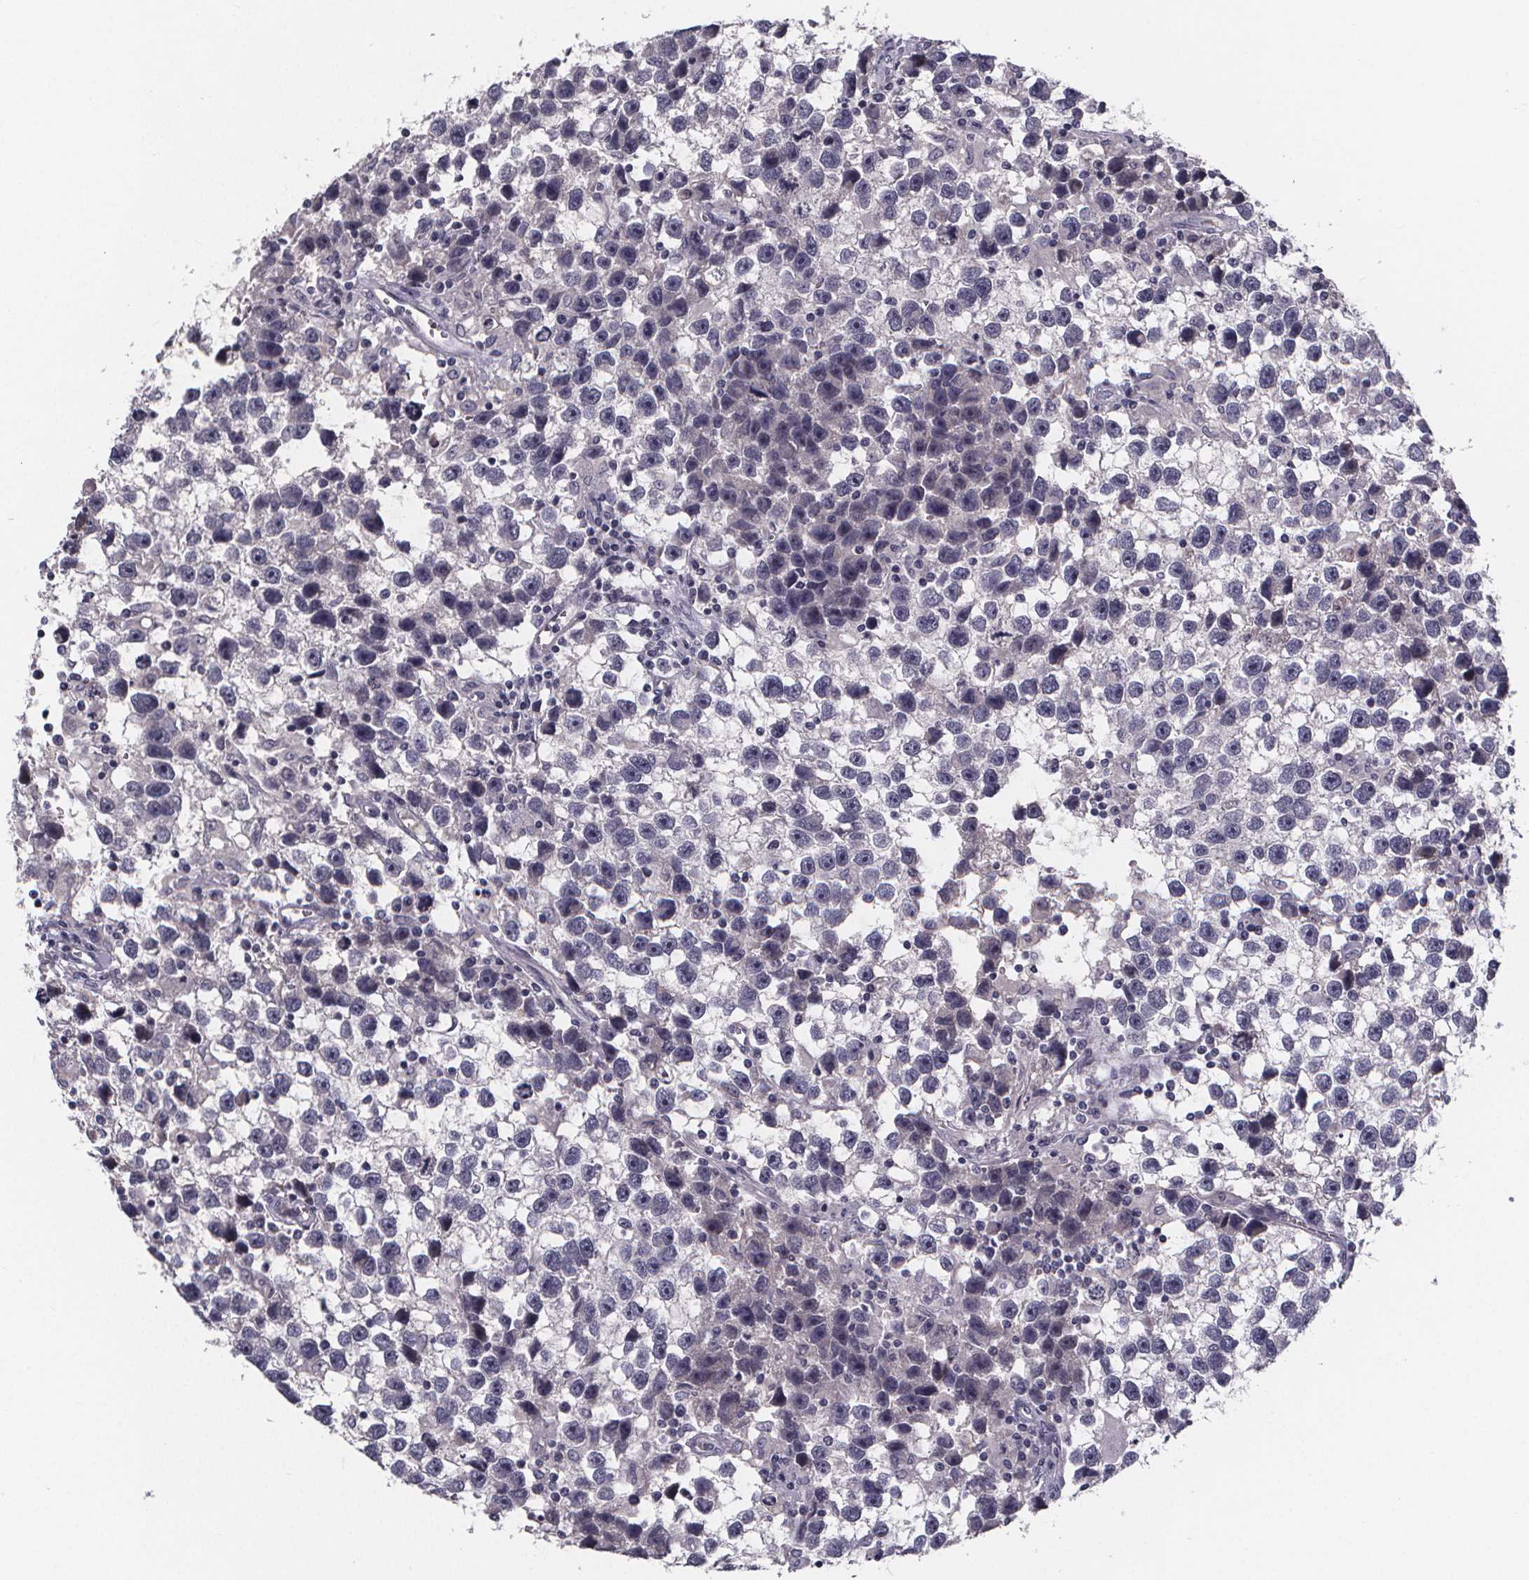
{"staining": {"intensity": "negative", "quantity": "none", "location": "none"}, "tissue": "testis cancer", "cell_type": "Tumor cells", "image_type": "cancer", "snomed": [{"axis": "morphology", "description": "Seminoma, NOS"}, {"axis": "topography", "description": "Testis"}], "caption": "Tumor cells show no significant protein staining in seminoma (testis).", "gene": "AGT", "patient": {"sex": "male", "age": 43}}